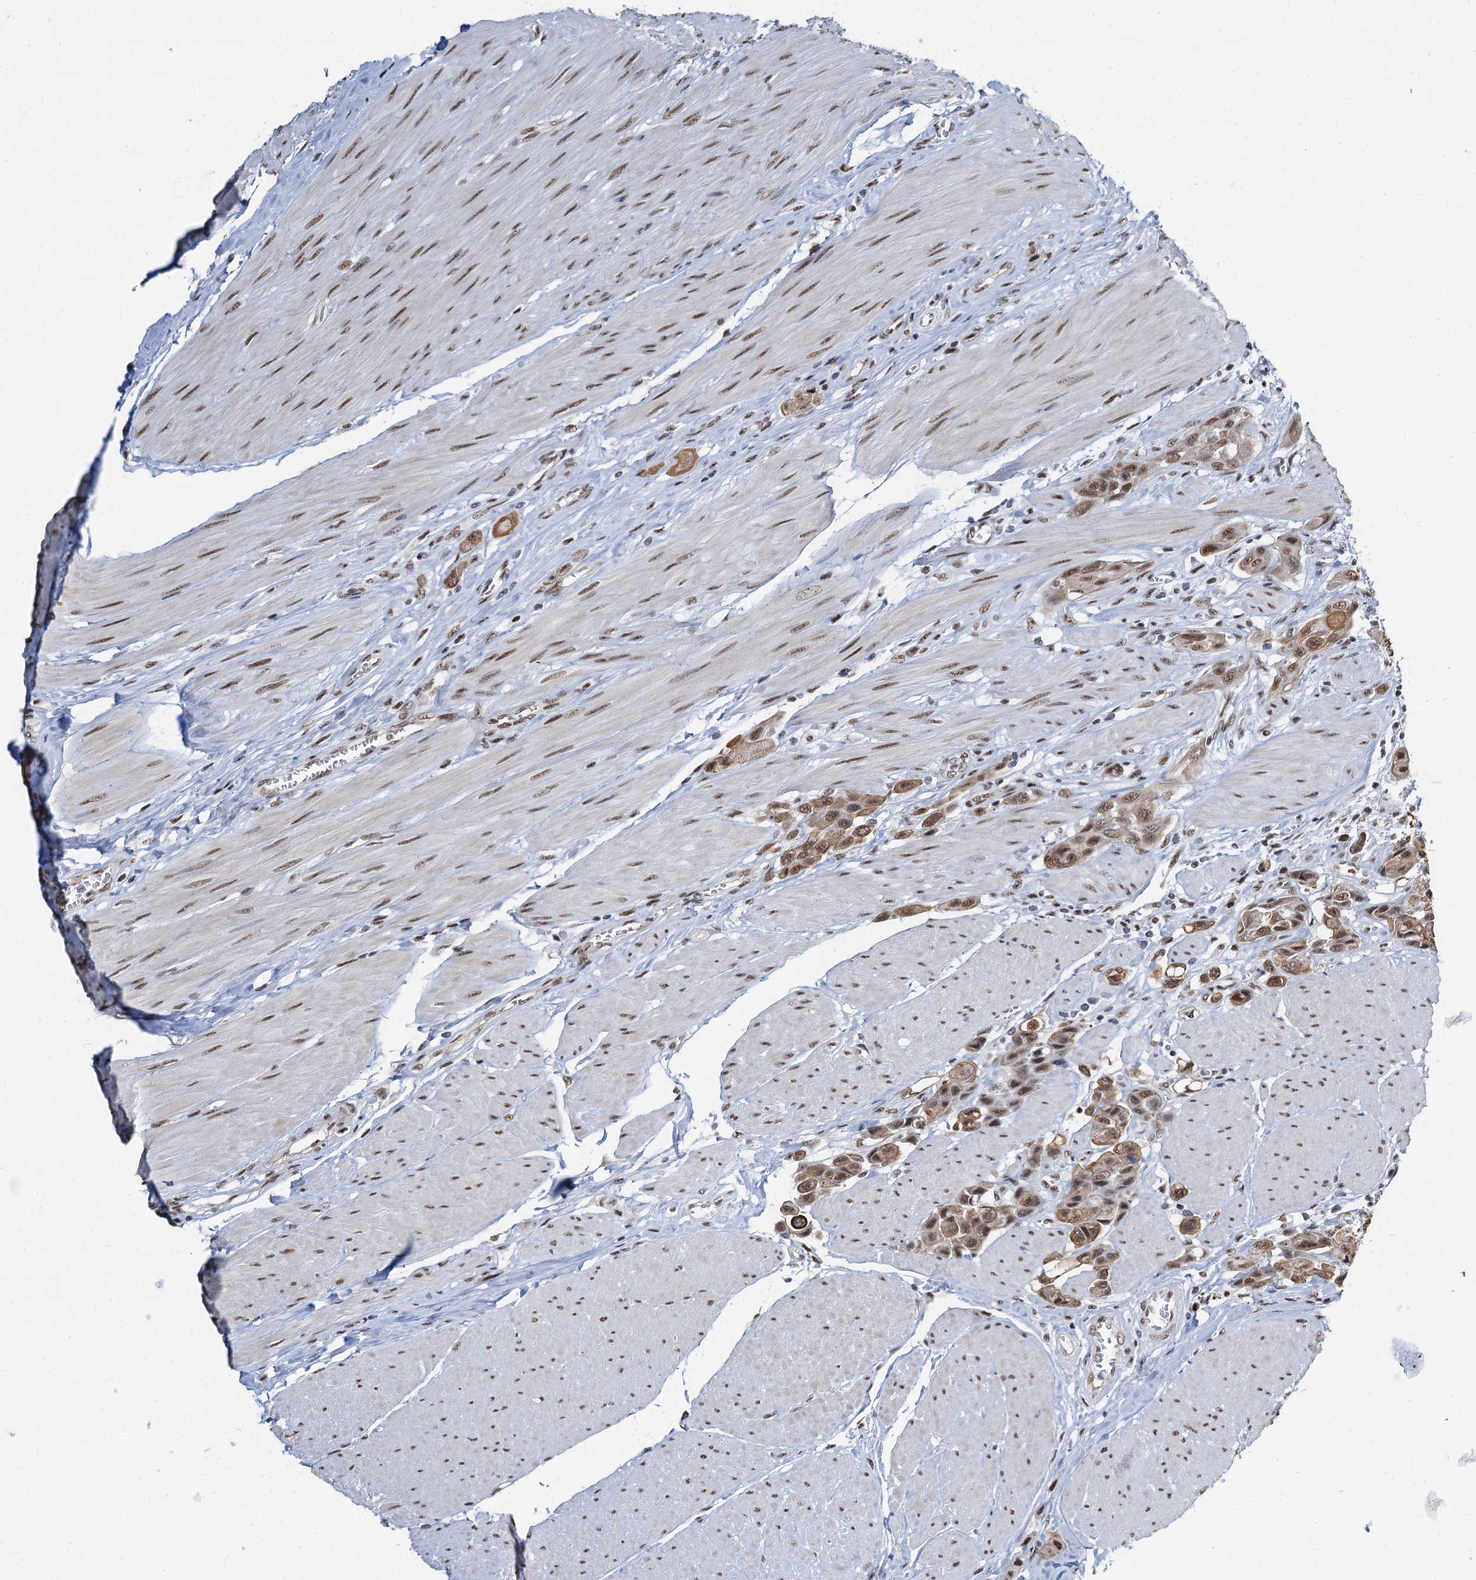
{"staining": {"intensity": "moderate", "quantity": ">75%", "location": "cytoplasmic/membranous,nuclear"}, "tissue": "urothelial cancer", "cell_type": "Tumor cells", "image_type": "cancer", "snomed": [{"axis": "morphology", "description": "Urothelial carcinoma, High grade"}, {"axis": "topography", "description": "Urinary bladder"}], "caption": "Approximately >75% of tumor cells in human urothelial cancer show moderate cytoplasmic/membranous and nuclear protein positivity as visualized by brown immunohistochemical staining.", "gene": "ZNF609", "patient": {"sex": "male", "age": 50}}